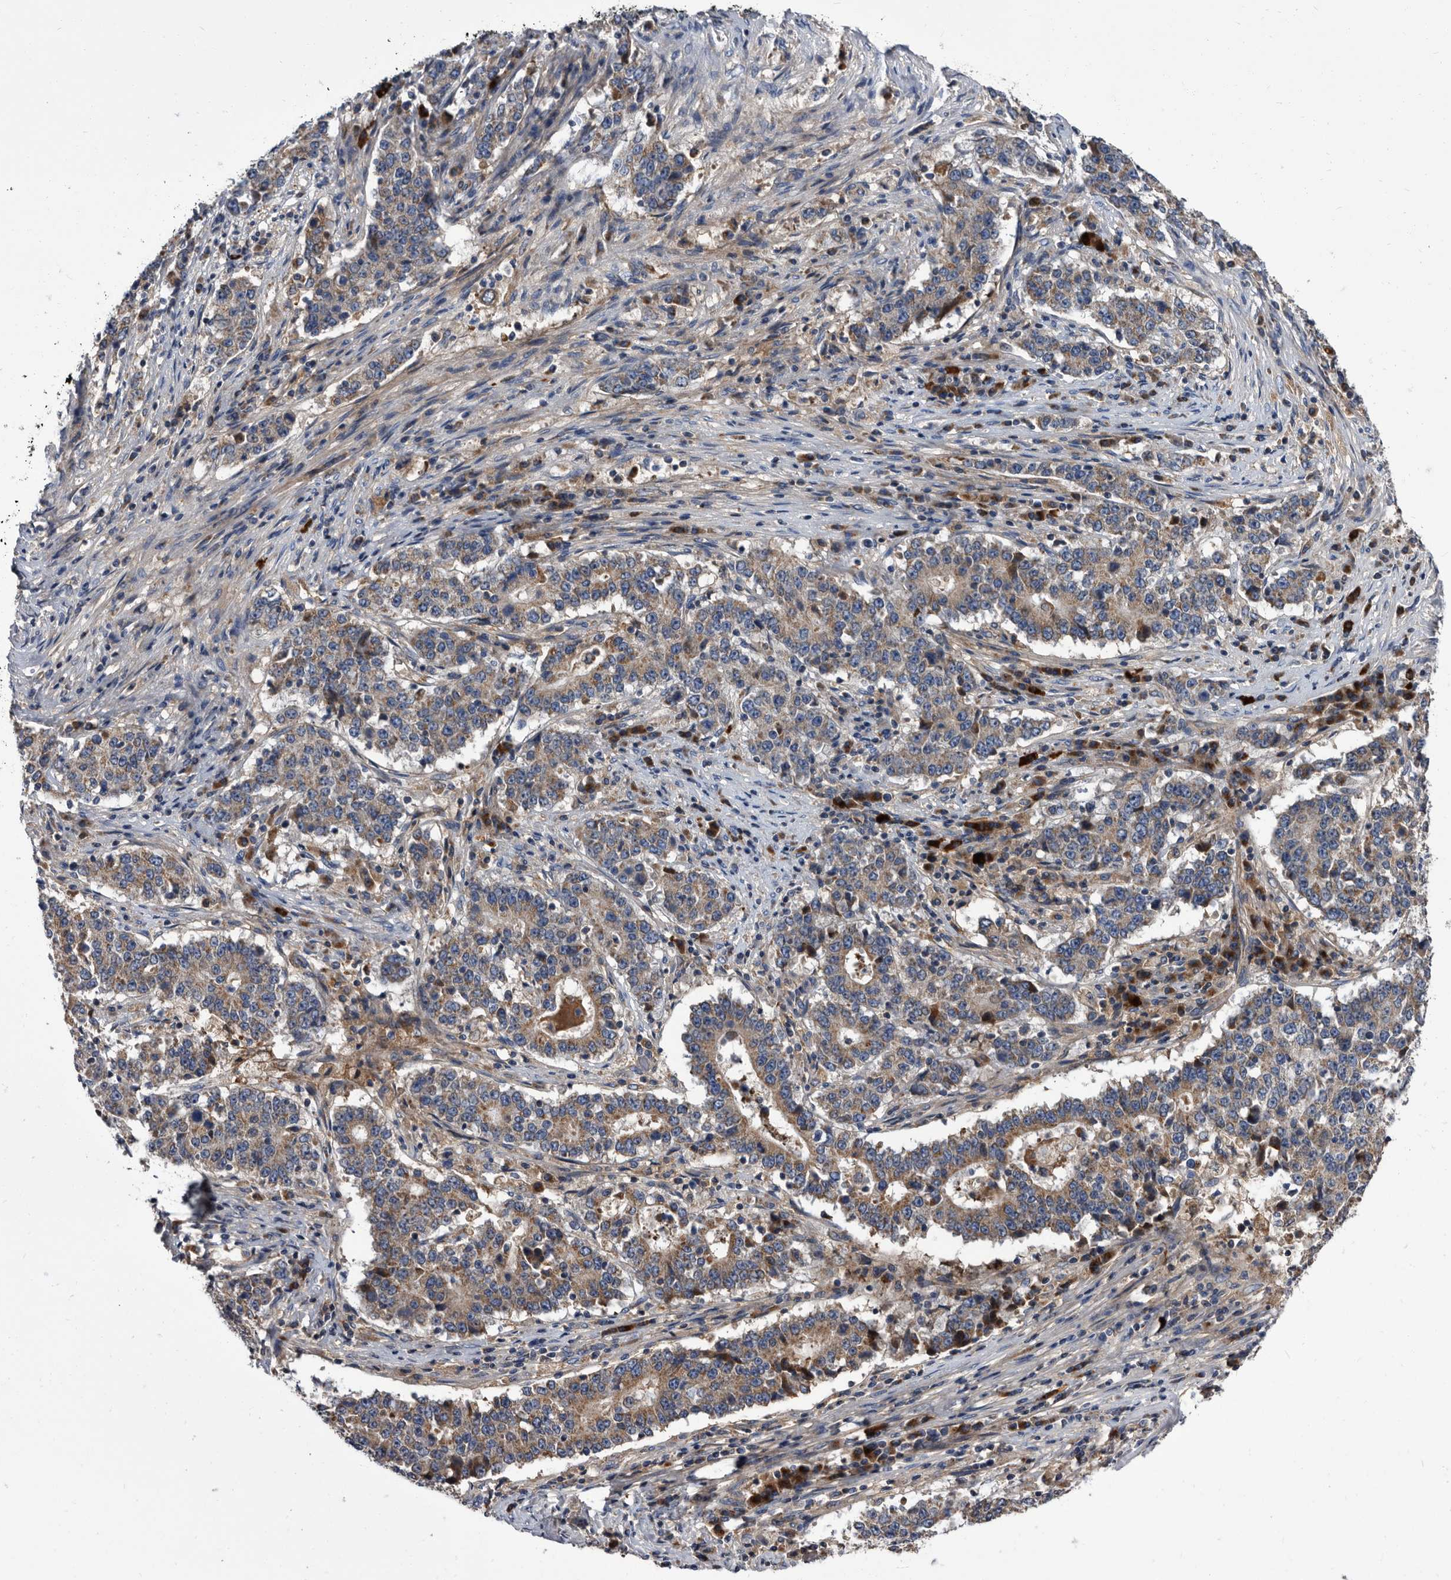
{"staining": {"intensity": "weak", "quantity": ">75%", "location": "cytoplasmic/membranous"}, "tissue": "stomach cancer", "cell_type": "Tumor cells", "image_type": "cancer", "snomed": [{"axis": "morphology", "description": "Adenocarcinoma, NOS"}, {"axis": "topography", "description": "Stomach"}], "caption": "An image of stomach cancer stained for a protein shows weak cytoplasmic/membranous brown staining in tumor cells.", "gene": "DTNBP1", "patient": {"sex": "male", "age": 59}}